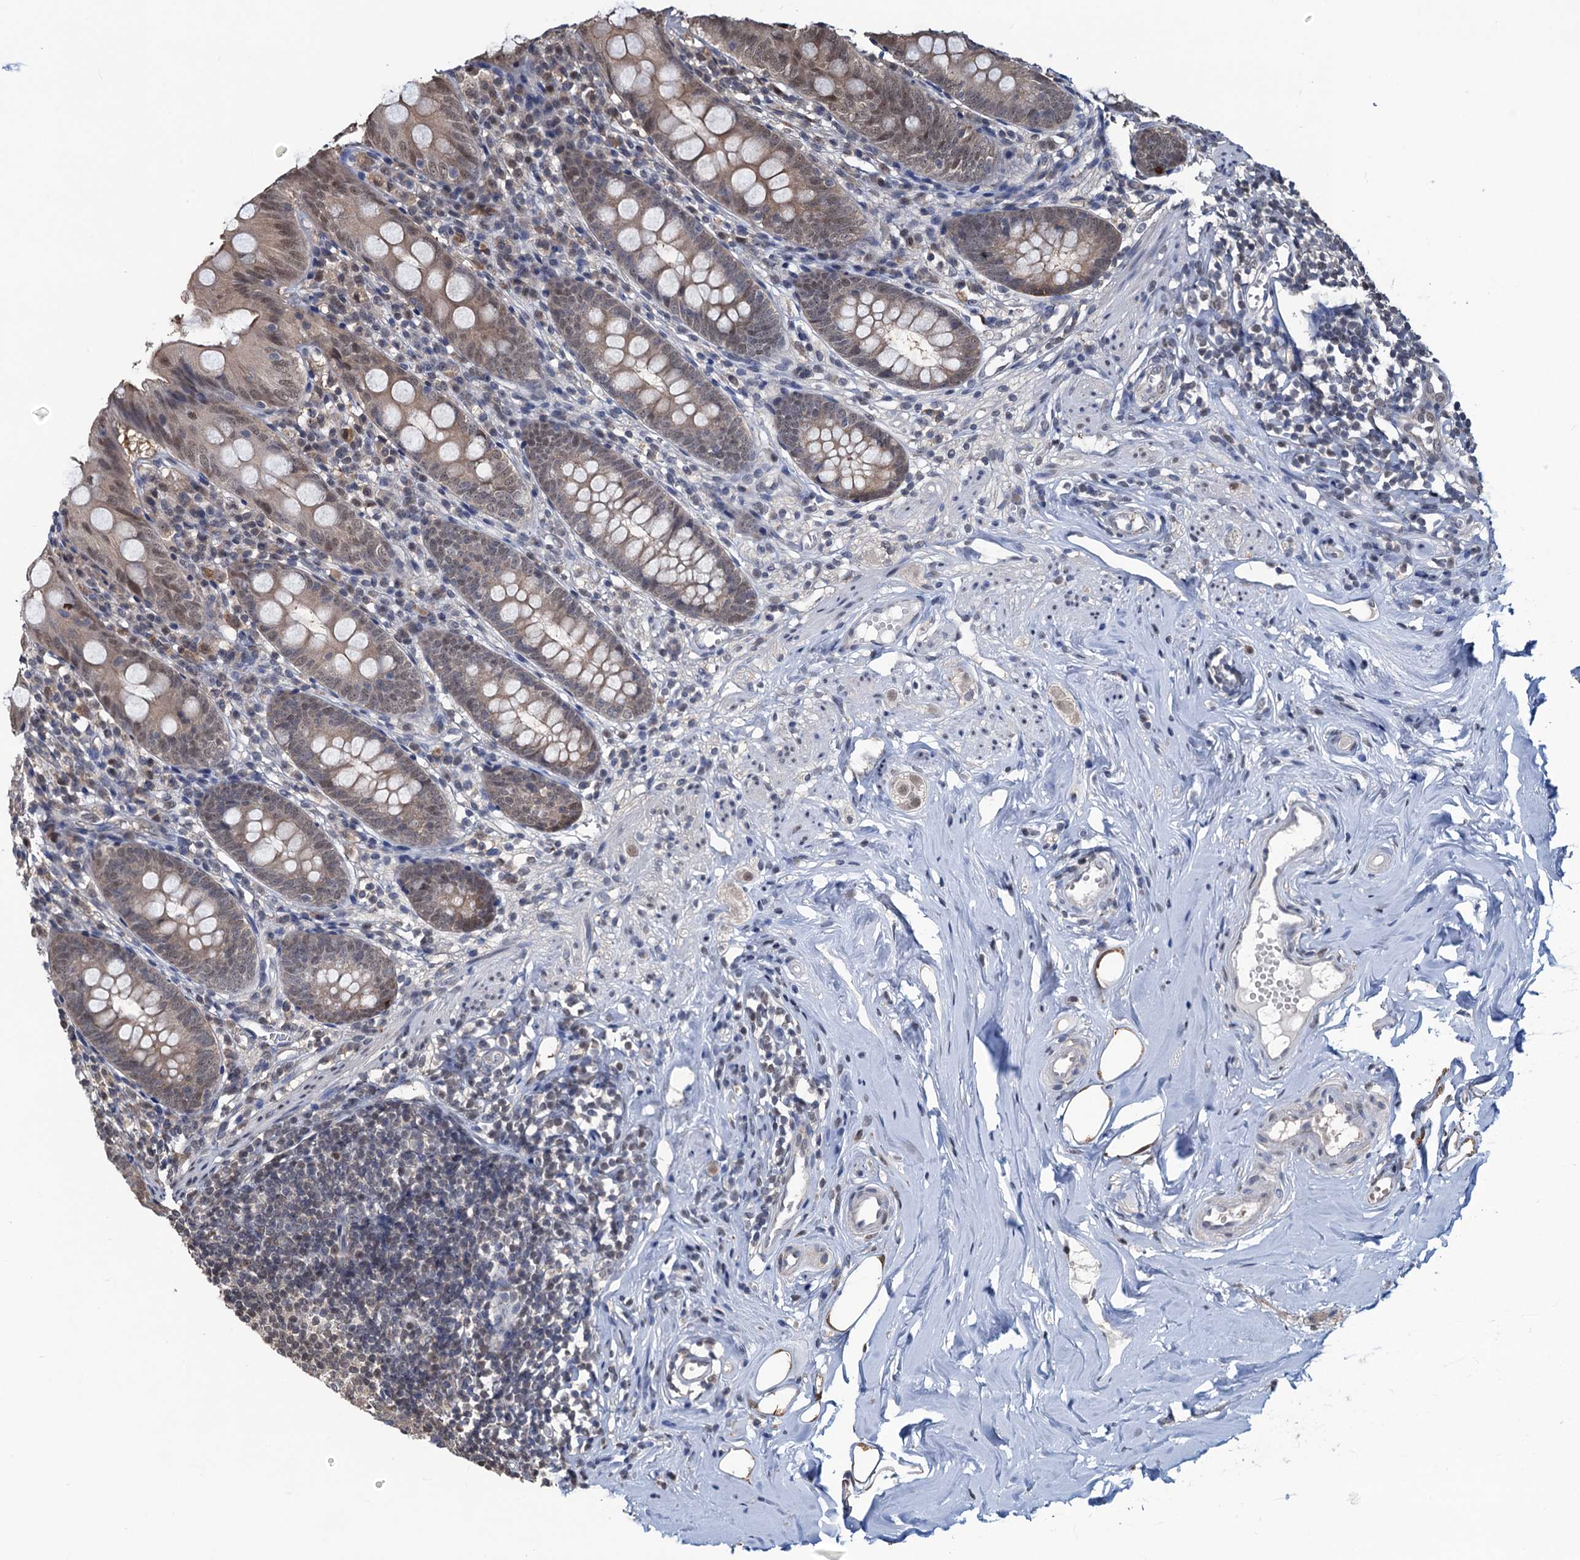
{"staining": {"intensity": "weak", "quantity": "25%-75%", "location": "cytoplasmic/membranous,nuclear"}, "tissue": "appendix", "cell_type": "Glandular cells", "image_type": "normal", "snomed": [{"axis": "morphology", "description": "Normal tissue, NOS"}, {"axis": "topography", "description": "Appendix"}], "caption": "DAB immunohistochemical staining of benign appendix displays weak cytoplasmic/membranous,nuclear protein expression in about 25%-75% of glandular cells.", "gene": "RTKN2", "patient": {"sex": "female", "age": 51}}